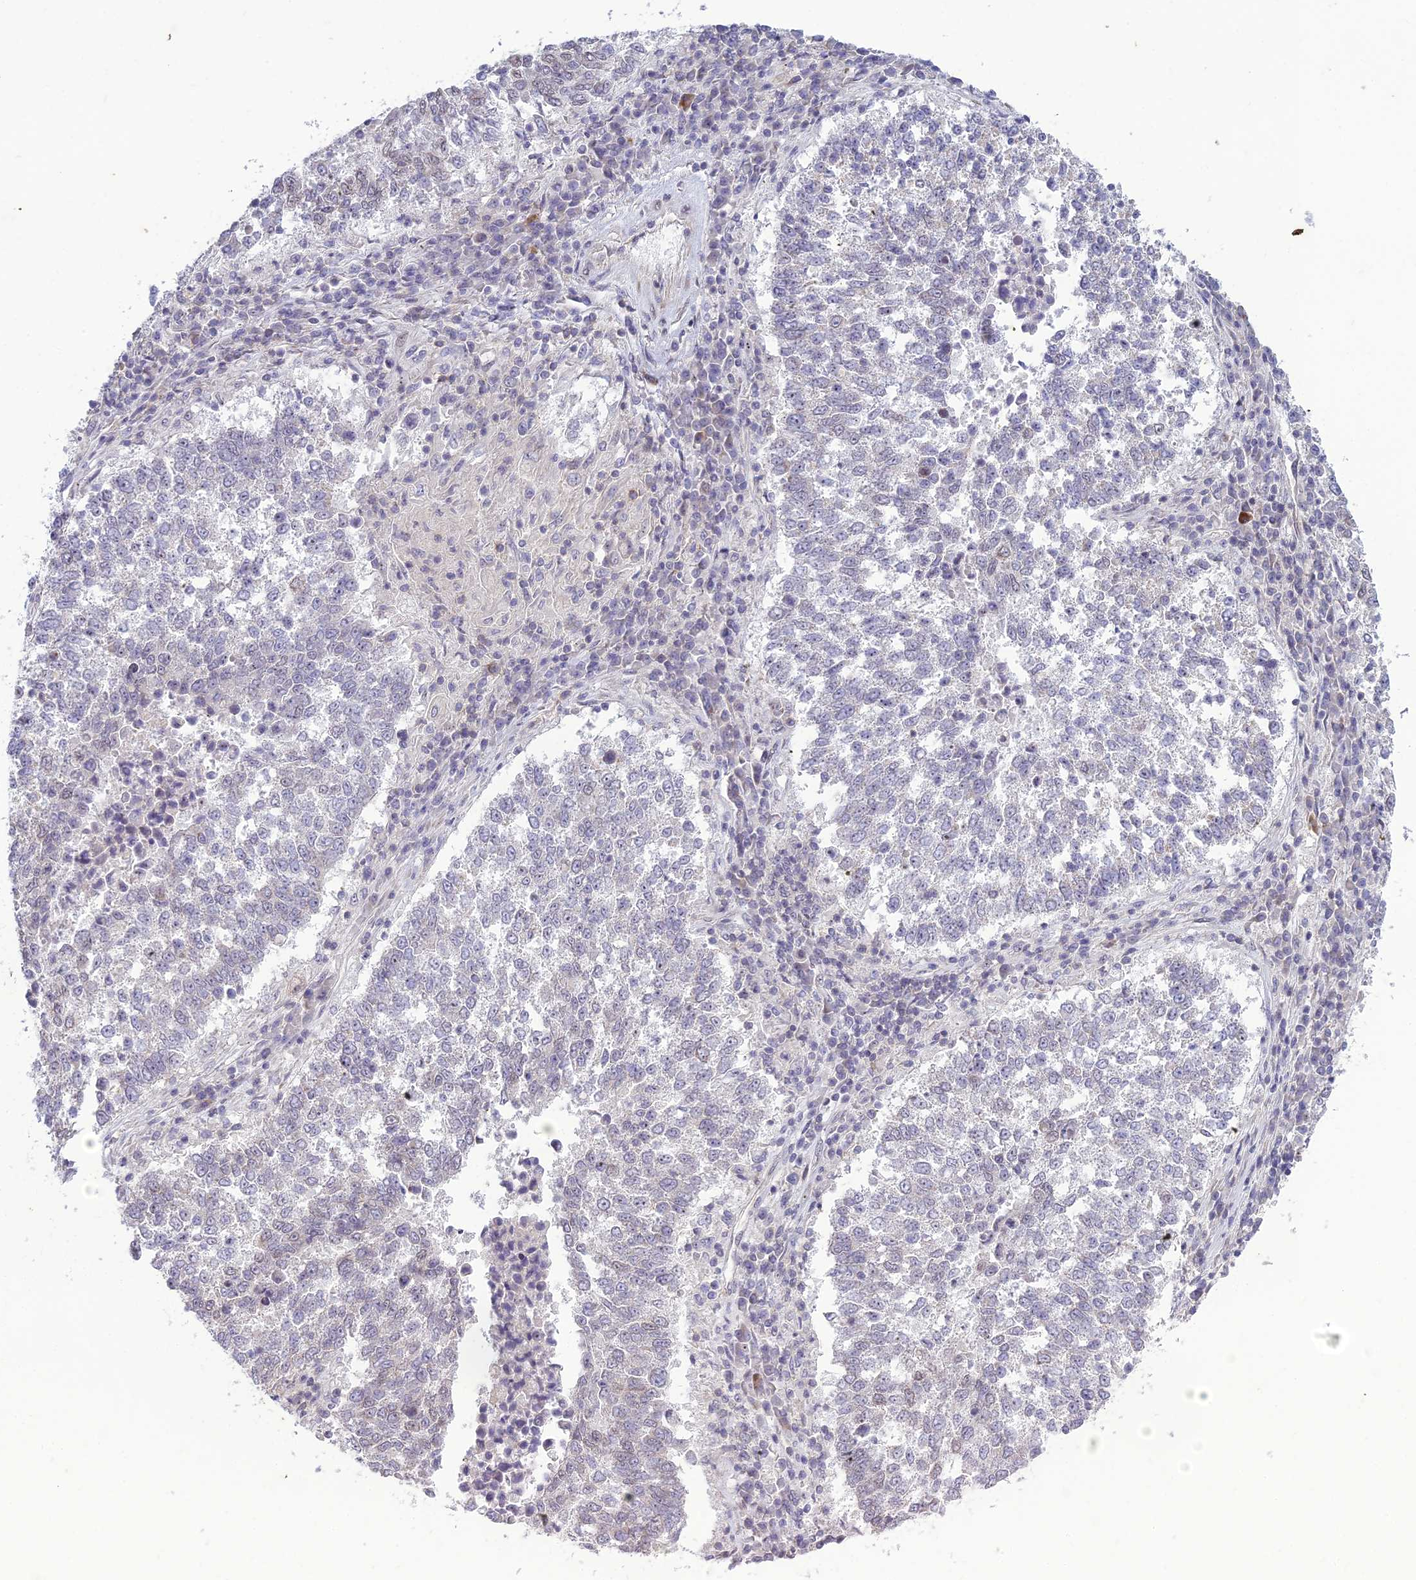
{"staining": {"intensity": "negative", "quantity": "none", "location": "none"}, "tissue": "lung cancer", "cell_type": "Tumor cells", "image_type": "cancer", "snomed": [{"axis": "morphology", "description": "Squamous cell carcinoma, NOS"}, {"axis": "topography", "description": "Lung"}], "caption": "Squamous cell carcinoma (lung) stained for a protein using IHC demonstrates no staining tumor cells.", "gene": "DTX2", "patient": {"sex": "male", "age": 73}}